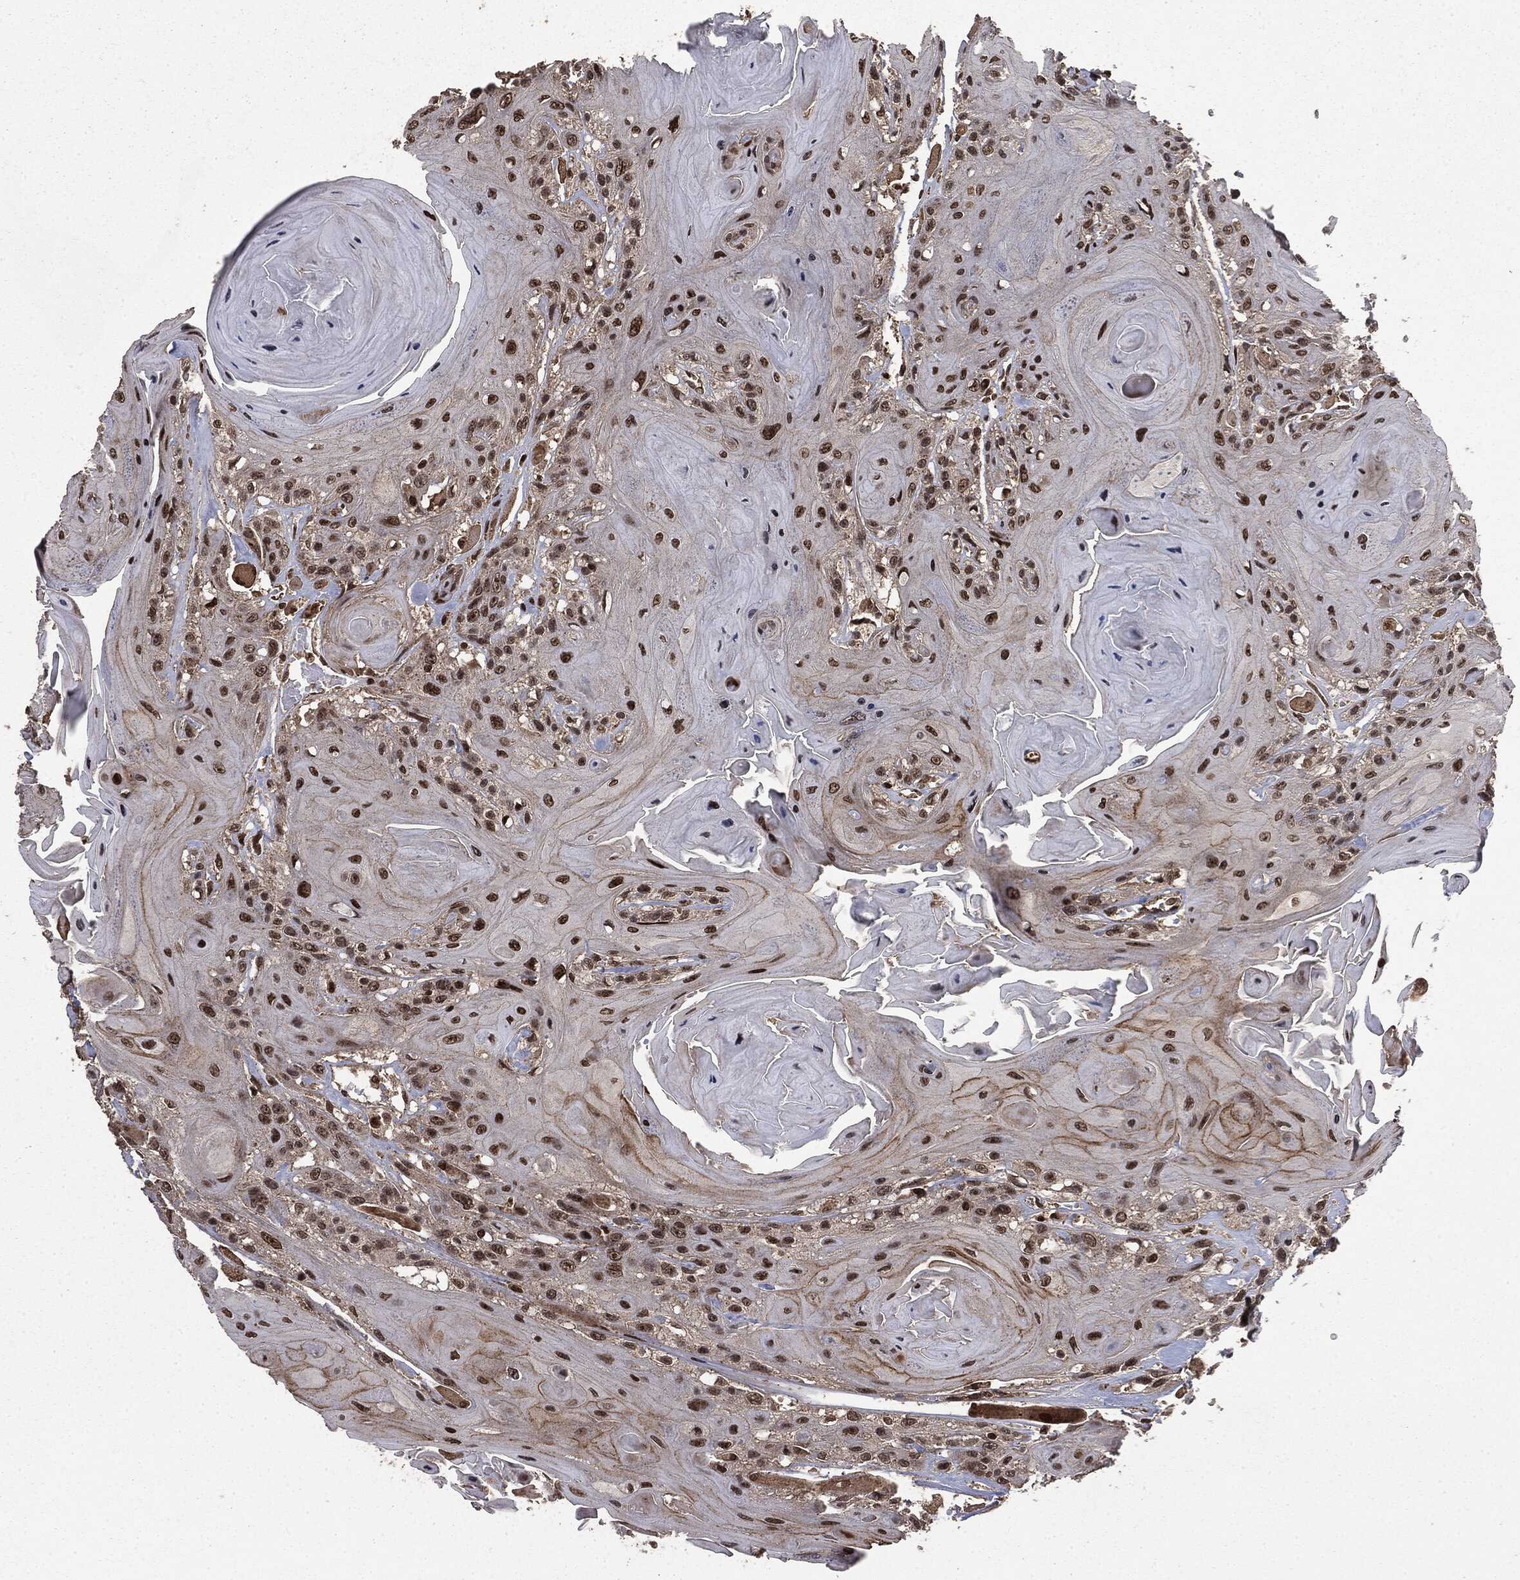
{"staining": {"intensity": "strong", "quantity": "<25%", "location": "nuclear"}, "tissue": "head and neck cancer", "cell_type": "Tumor cells", "image_type": "cancer", "snomed": [{"axis": "morphology", "description": "Squamous cell carcinoma, NOS"}, {"axis": "topography", "description": "Head-Neck"}], "caption": "Protein analysis of head and neck cancer tissue demonstrates strong nuclear positivity in about <25% of tumor cells.", "gene": "CTDP1", "patient": {"sex": "female", "age": 59}}